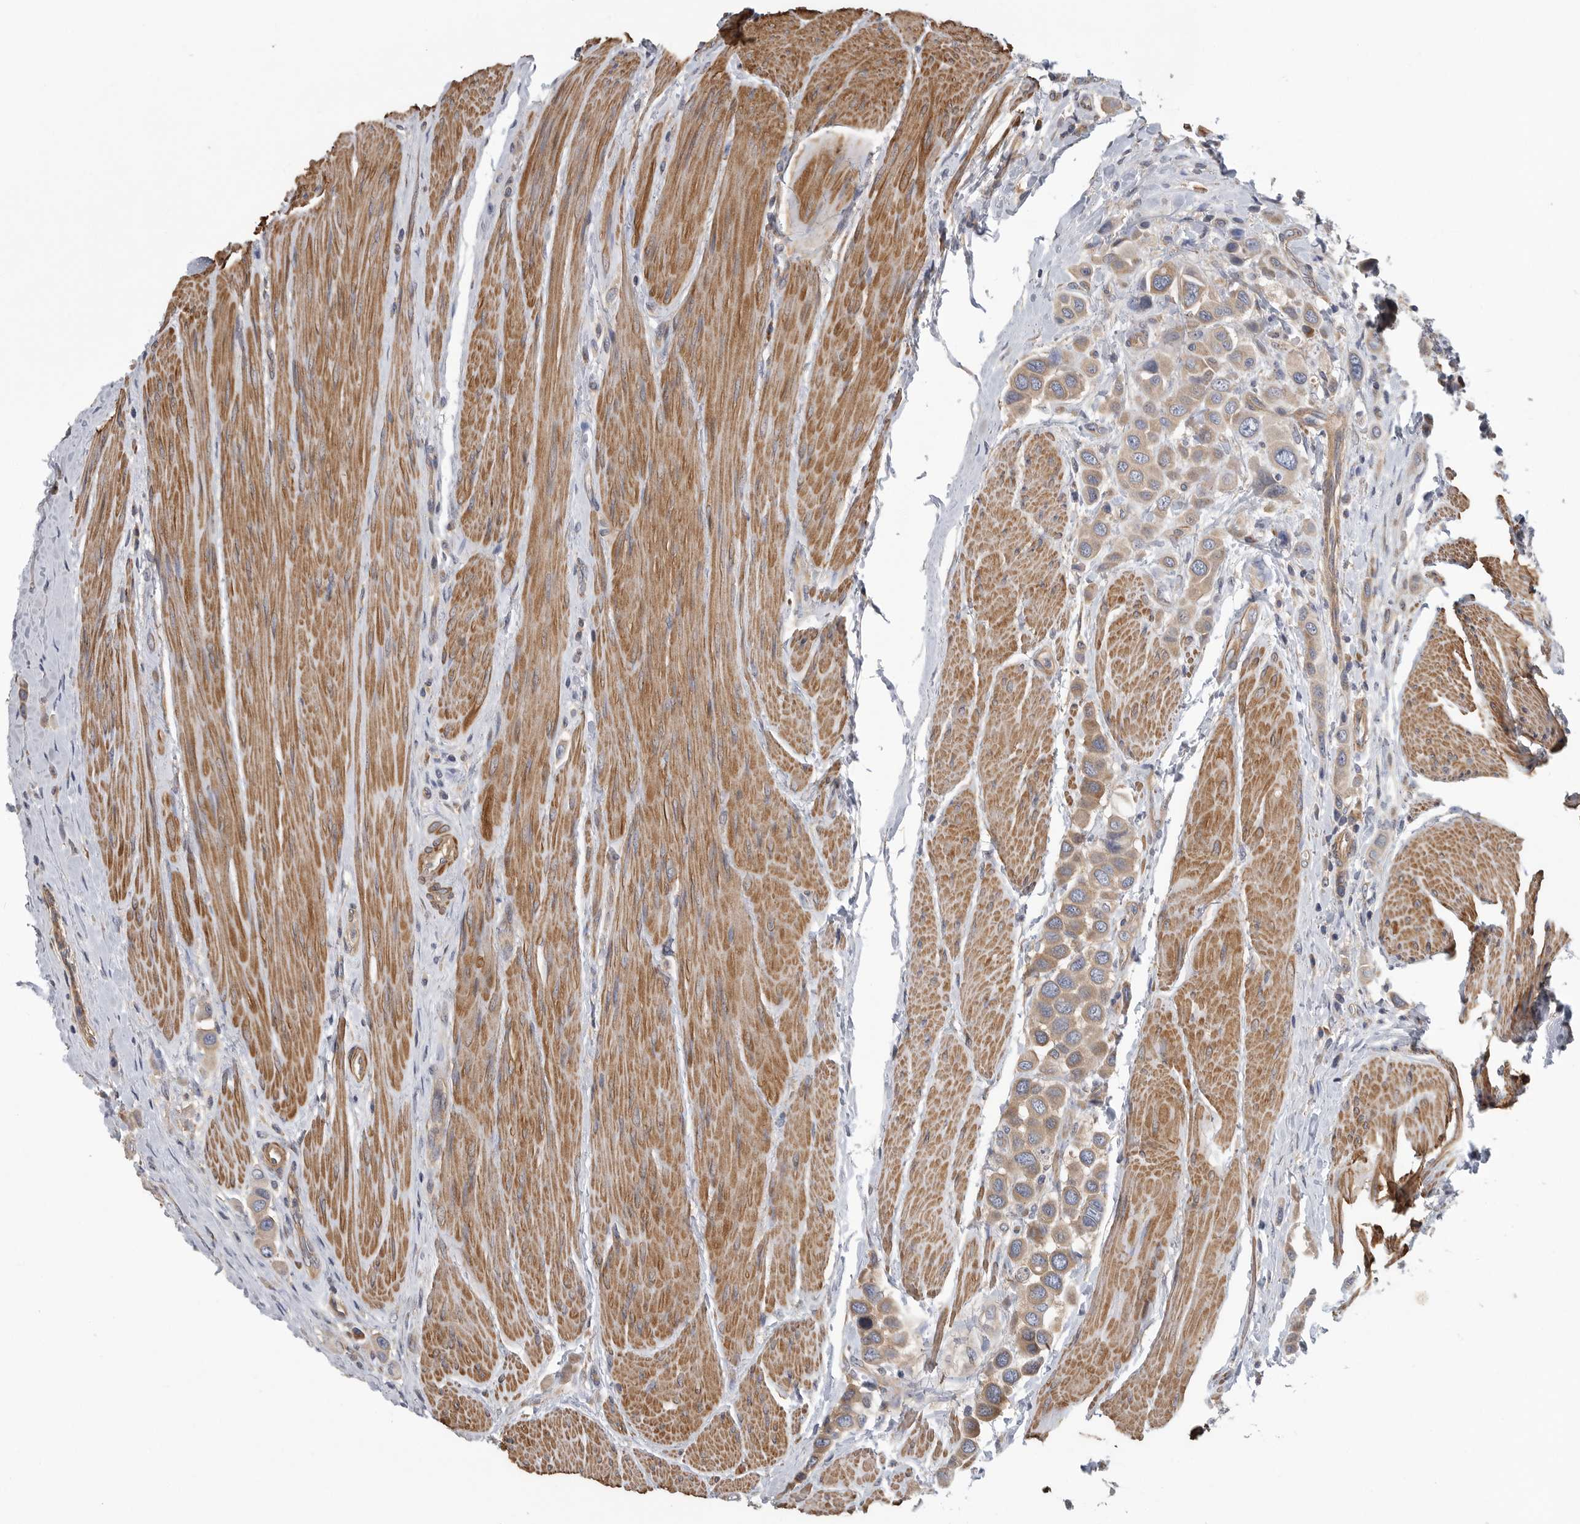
{"staining": {"intensity": "weak", "quantity": ">75%", "location": "cytoplasmic/membranous"}, "tissue": "urothelial cancer", "cell_type": "Tumor cells", "image_type": "cancer", "snomed": [{"axis": "morphology", "description": "Urothelial carcinoma, High grade"}, {"axis": "topography", "description": "Urinary bladder"}], "caption": "There is low levels of weak cytoplasmic/membranous staining in tumor cells of high-grade urothelial carcinoma, as demonstrated by immunohistochemical staining (brown color).", "gene": "OXR1", "patient": {"sex": "male", "age": 50}}